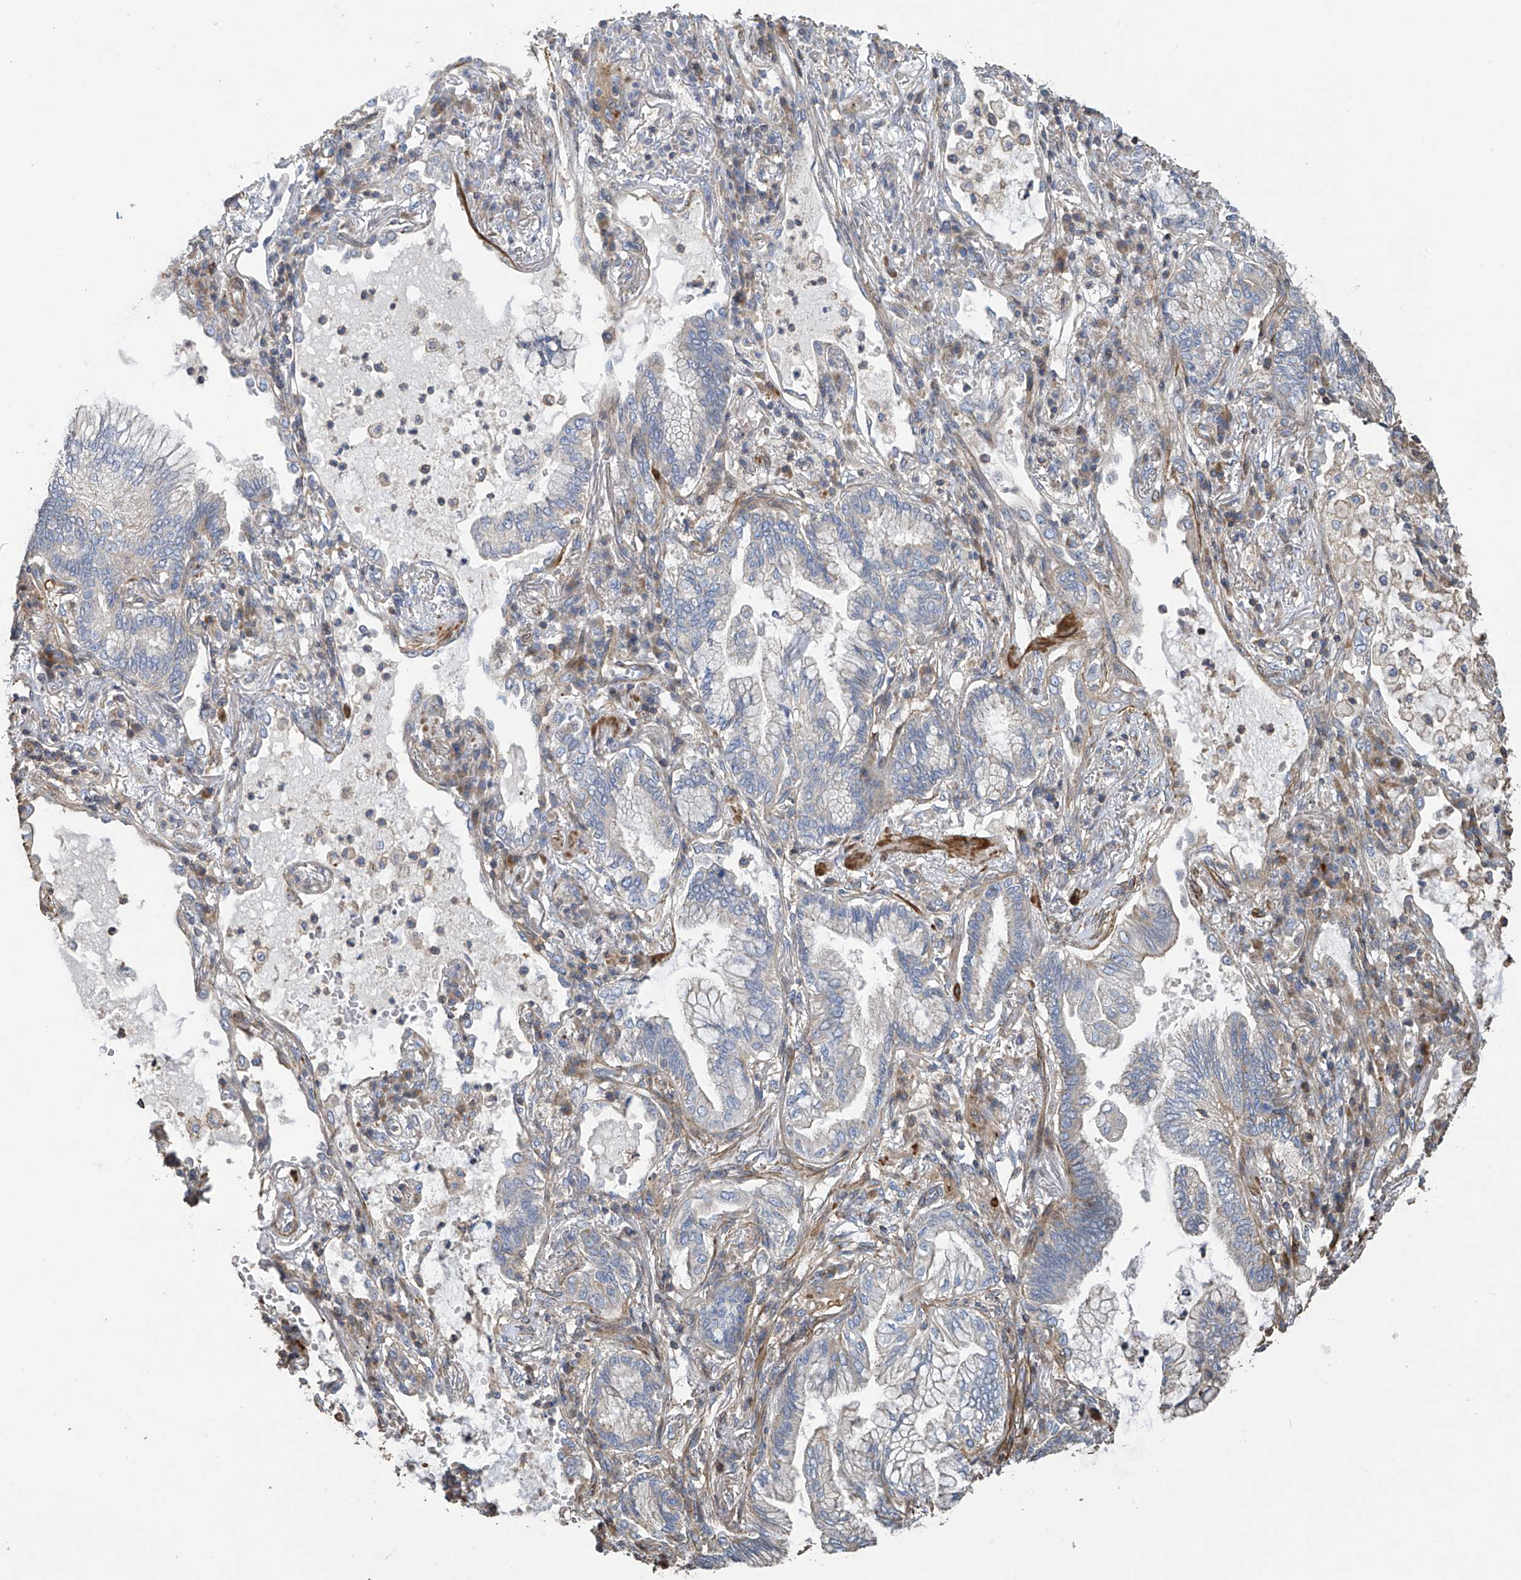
{"staining": {"intensity": "negative", "quantity": "none", "location": "none"}, "tissue": "lung cancer", "cell_type": "Tumor cells", "image_type": "cancer", "snomed": [{"axis": "morphology", "description": "Adenocarcinoma, NOS"}, {"axis": "topography", "description": "Lung"}], "caption": "Human adenocarcinoma (lung) stained for a protein using immunohistochemistry displays no expression in tumor cells.", "gene": "SLC43A3", "patient": {"sex": "female", "age": 70}}